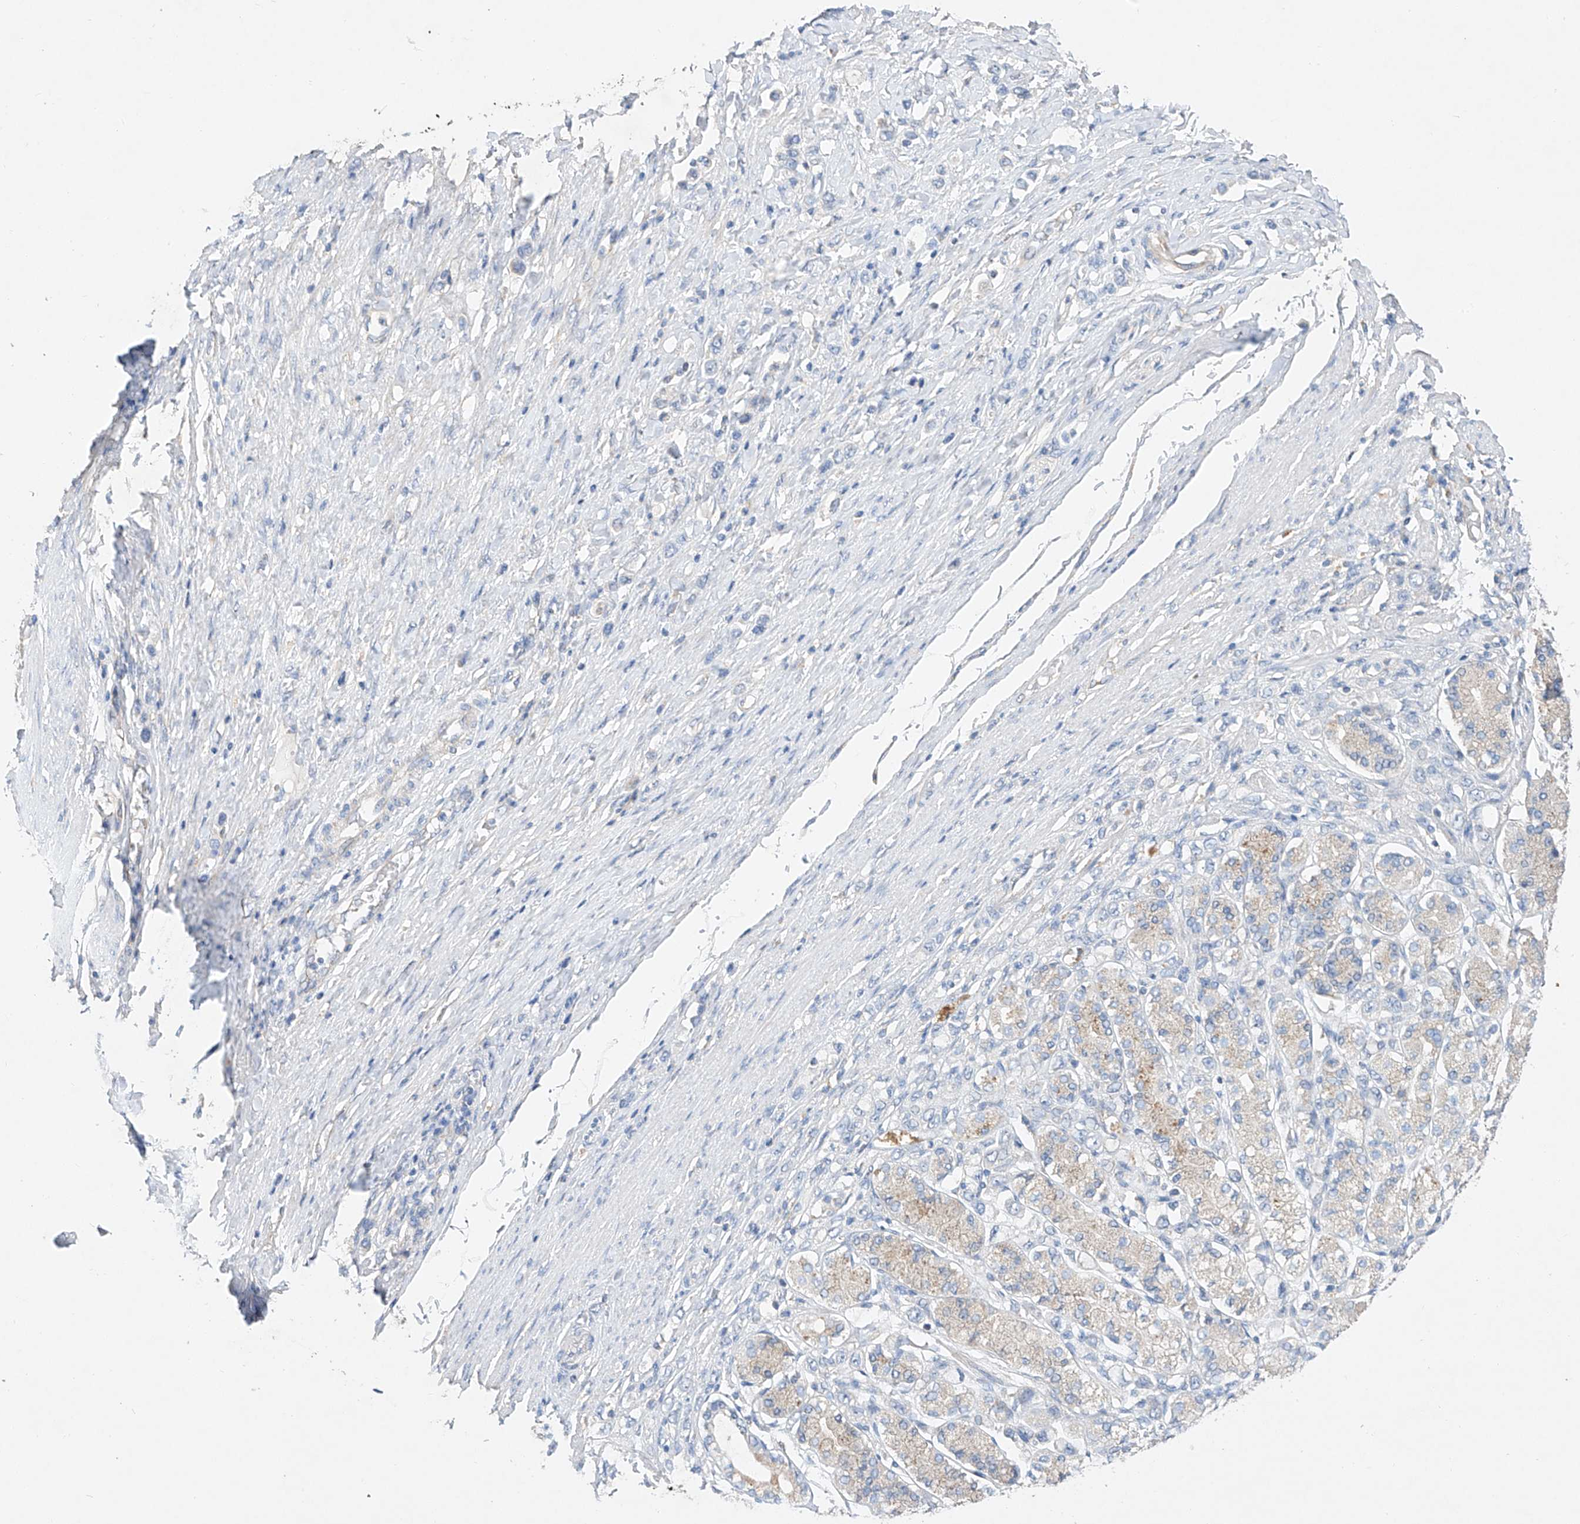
{"staining": {"intensity": "negative", "quantity": "none", "location": "none"}, "tissue": "stomach cancer", "cell_type": "Tumor cells", "image_type": "cancer", "snomed": [{"axis": "morphology", "description": "Adenocarcinoma, NOS"}, {"axis": "topography", "description": "Stomach"}], "caption": "Adenocarcinoma (stomach) stained for a protein using immunohistochemistry (IHC) exhibits no staining tumor cells.", "gene": "AMD1", "patient": {"sex": "female", "age": 65}}